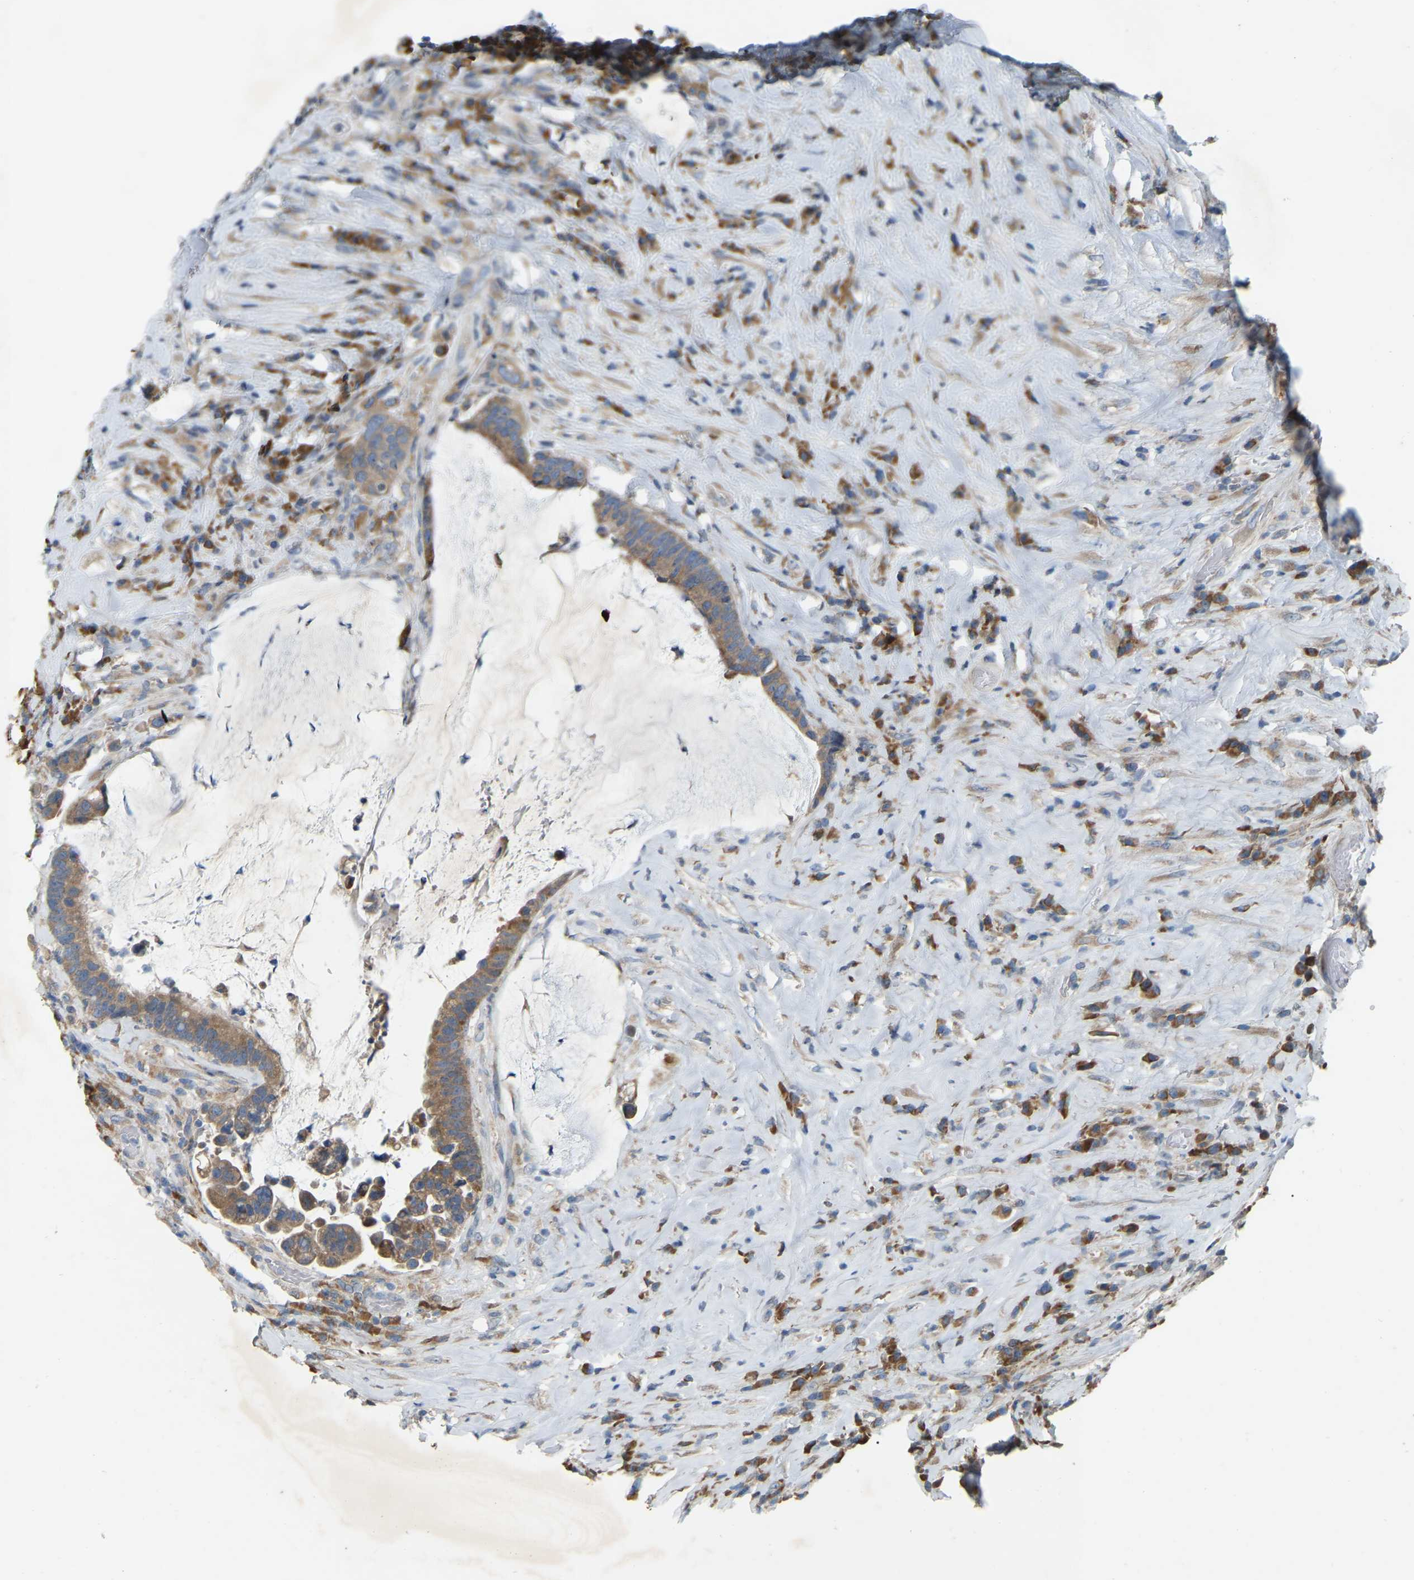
{"staining": {"intensity": "moderate", "quantity": ">75%", "location": "cytoplasmic/membranous"}, "tissue": "colorectal cancer", "cell_type": "Tumor cells", "image_type": "cancer", "snomed": [{"axis": "morphology", "description": "Adenocarcinoma, NOS"}, {"axis": "topography", "description": "Rectum"}], "caption": "Immunohistochemical staining of colorectal cancer (adenocarcinoma) displays medium levels of moderate cytoplasmic/membranous expression in approximately >75% of tumor cells. (DAB IHC with brightfield microscopy, high magnification).", "gene": "PARL", "patient": {"sex": "female", "age": 89}}